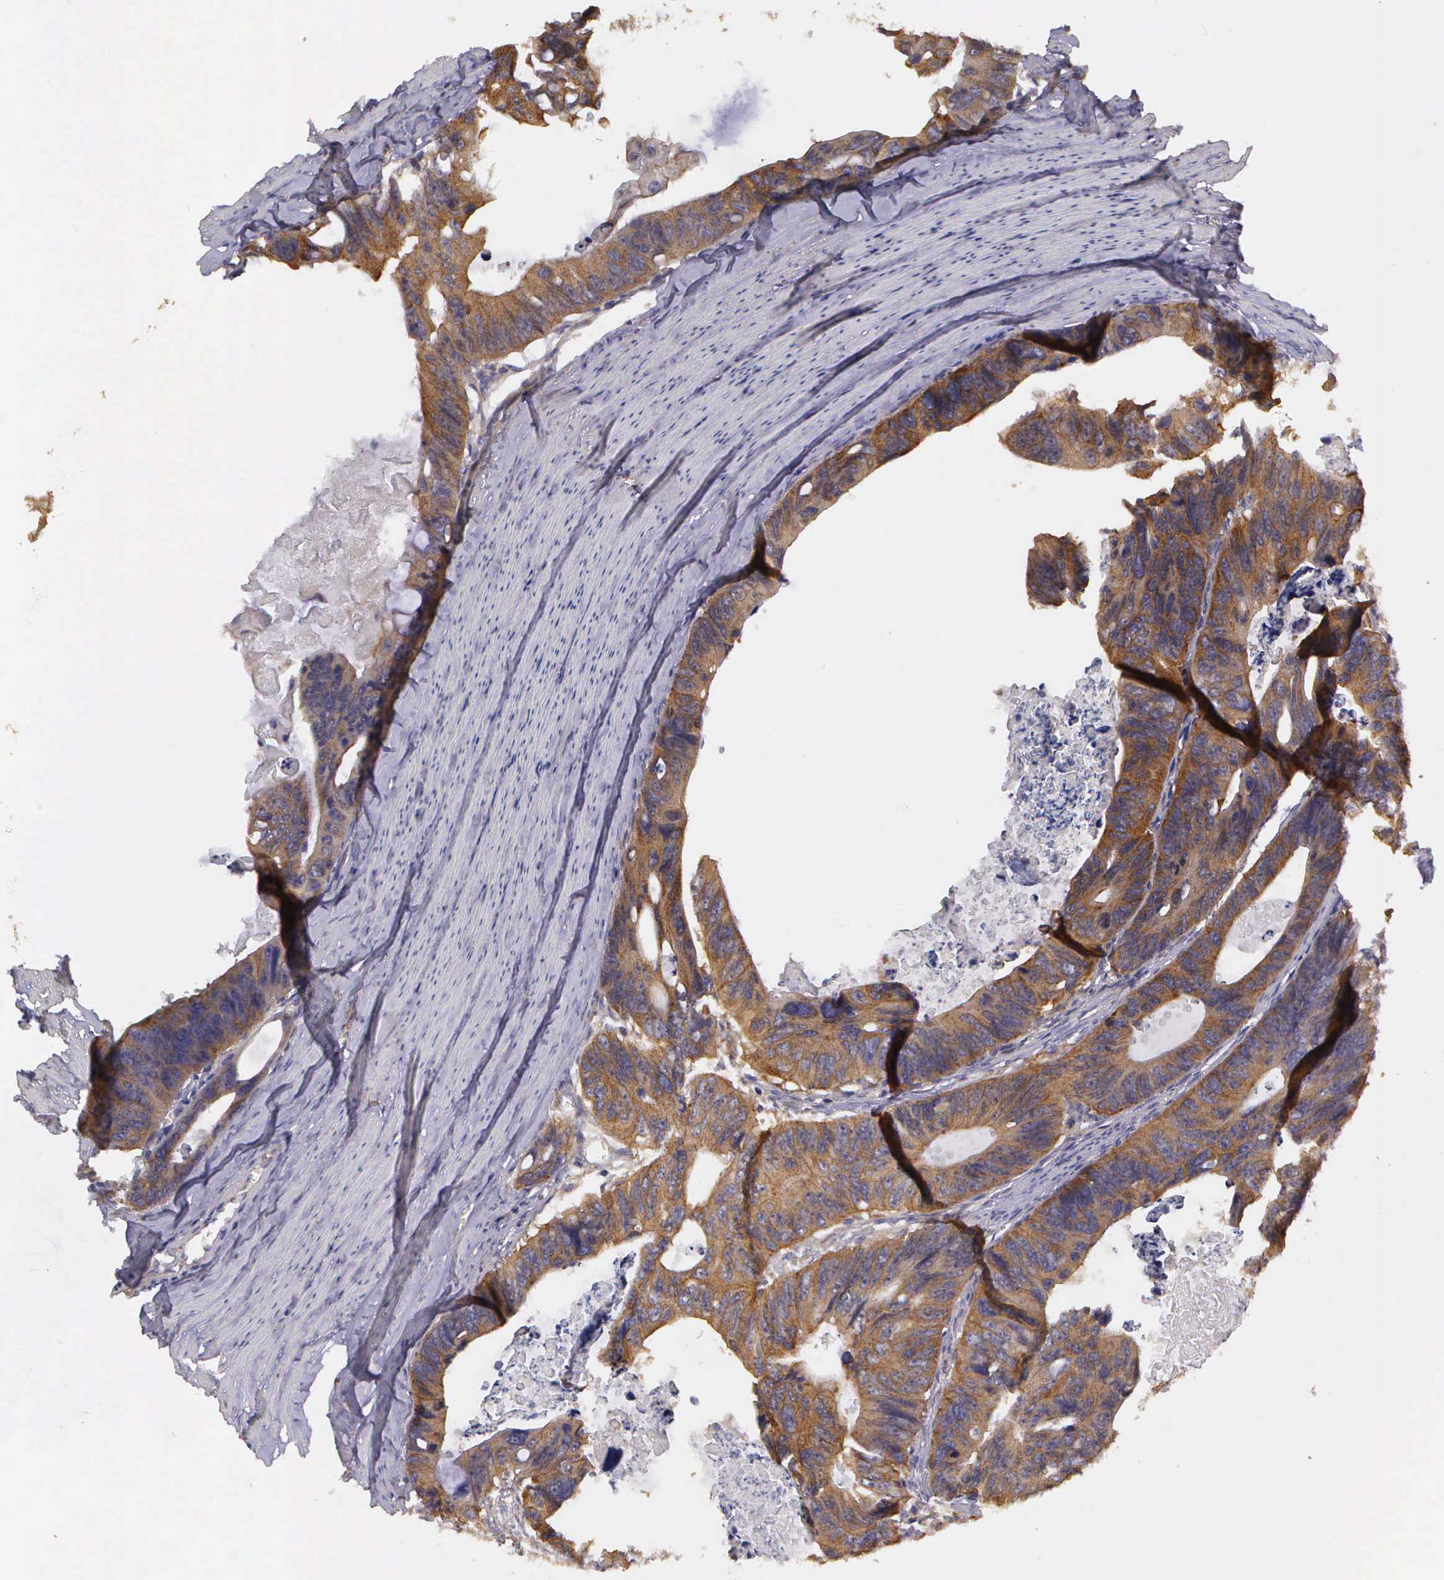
{"staining": {"intensity": "strong", "quantity": ">75%", "location": "cytoplasmic/membranous"}, "tissue": "colorectal cancer", "cell_type": "Tumor cells", "image_type": "cancer", "snomed": [{"axis": "morphology", "description": "Adenocarcinoma, NOS"}, {"axis": "topography", "description": "Colon"}], "caption": "Strong cytoplasmic/membranous expression for a protein is identified in about >75% of tumor cells of adenocarcinoma (colorectal) using immunohistochemistry (IHC).", "gene": "EIF5", "patient": {"sex": "female", "age": 55}}